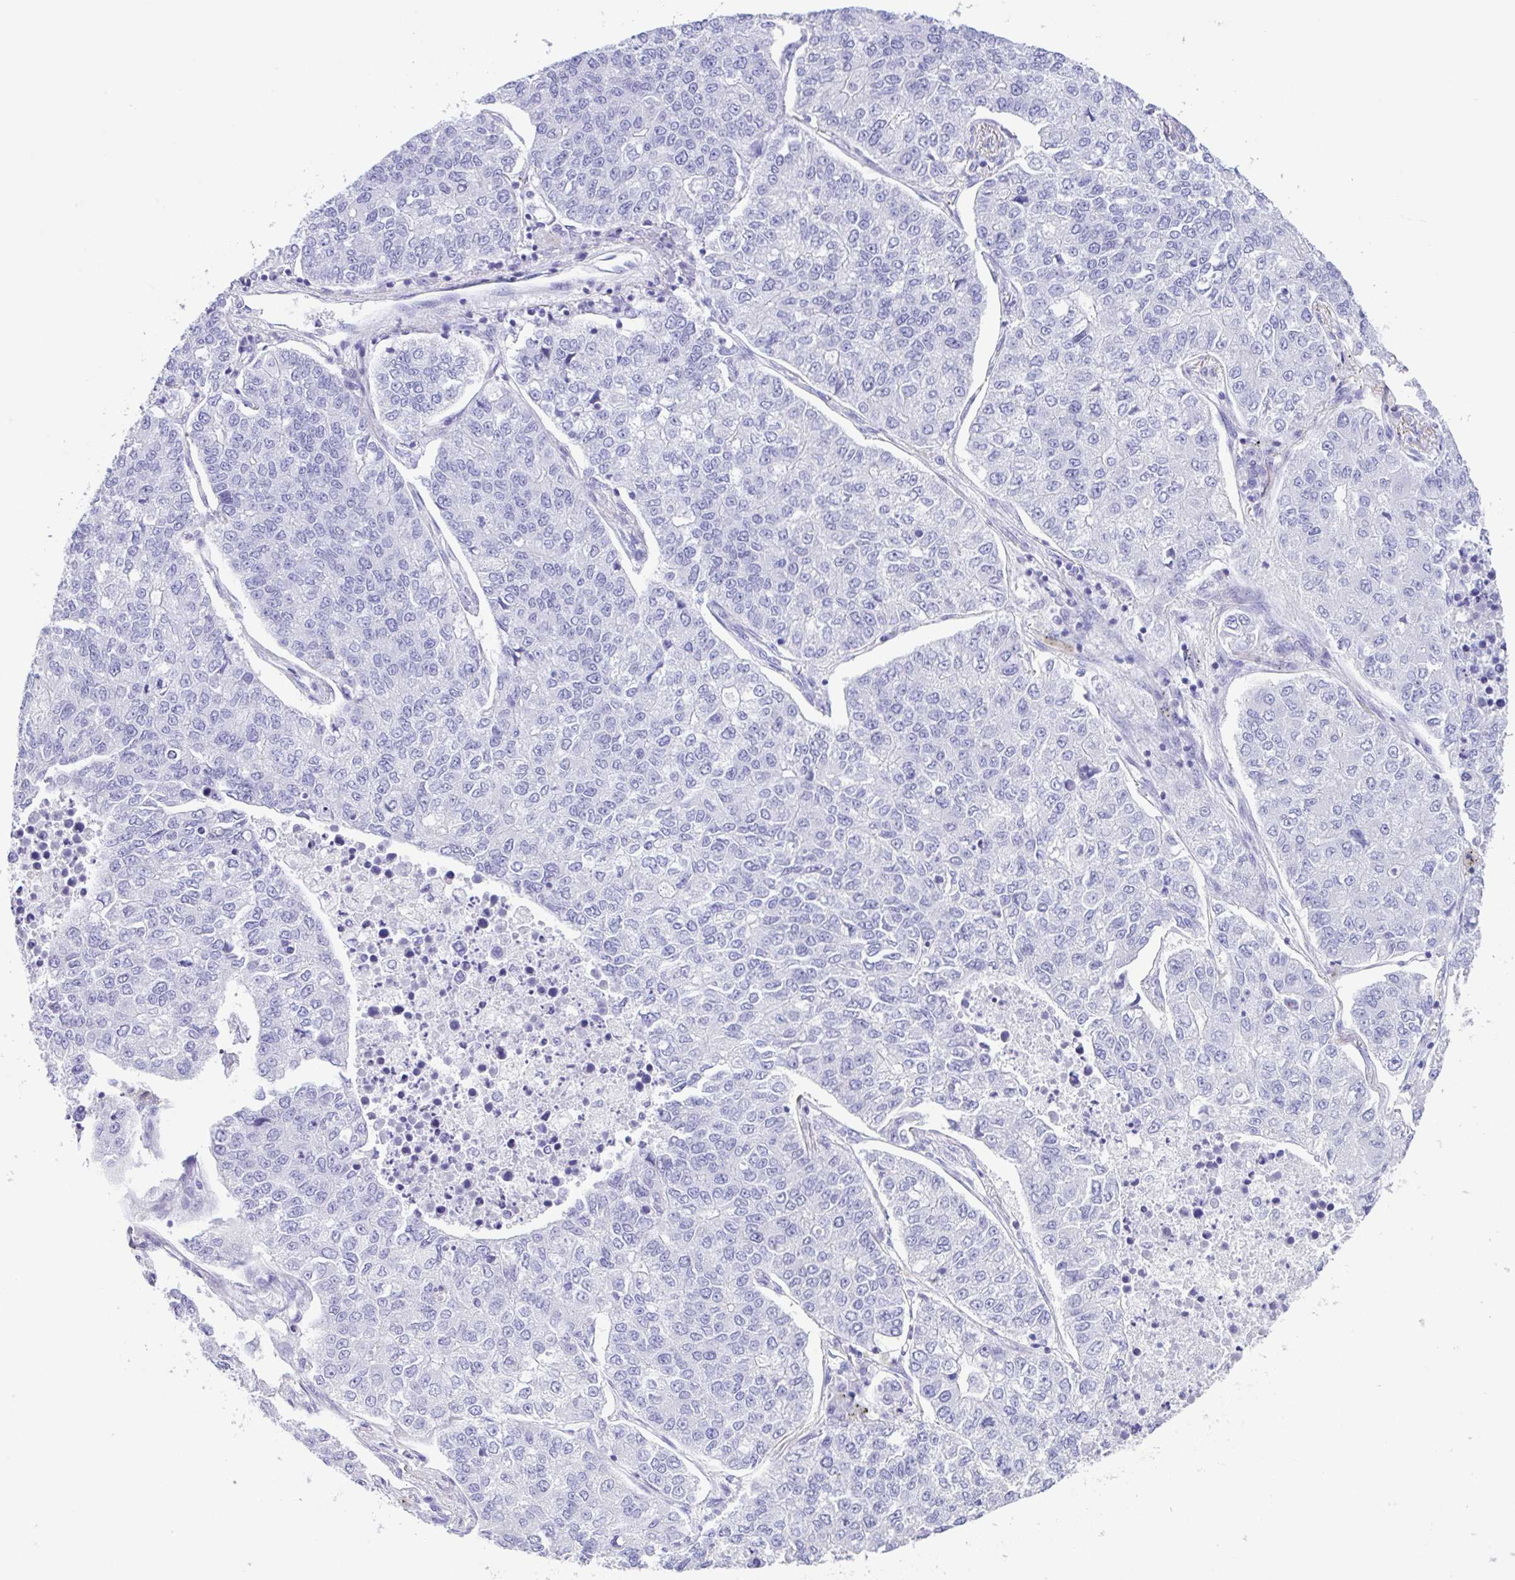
{"staining": {"intensity": "negative", "quantity": "none", "location": "none"}, "tissue": "lung cancer", "cell_type": "Tumor cells", "image_type": "cancer", "snomed": [{"axis": "morphology", "description": "Adenocarcinoma, NOS"}, {"axis": "topography", "description": "Lung"}], "caption": "Immunohistochemistry micrograph of neoplastic tissue: adenocarcinoma (lung) stained with DAB demonstrates no significant protein staining in tumor cells.", "gene": "CPA1", "patient": {"sex": "male", "age": 49}}